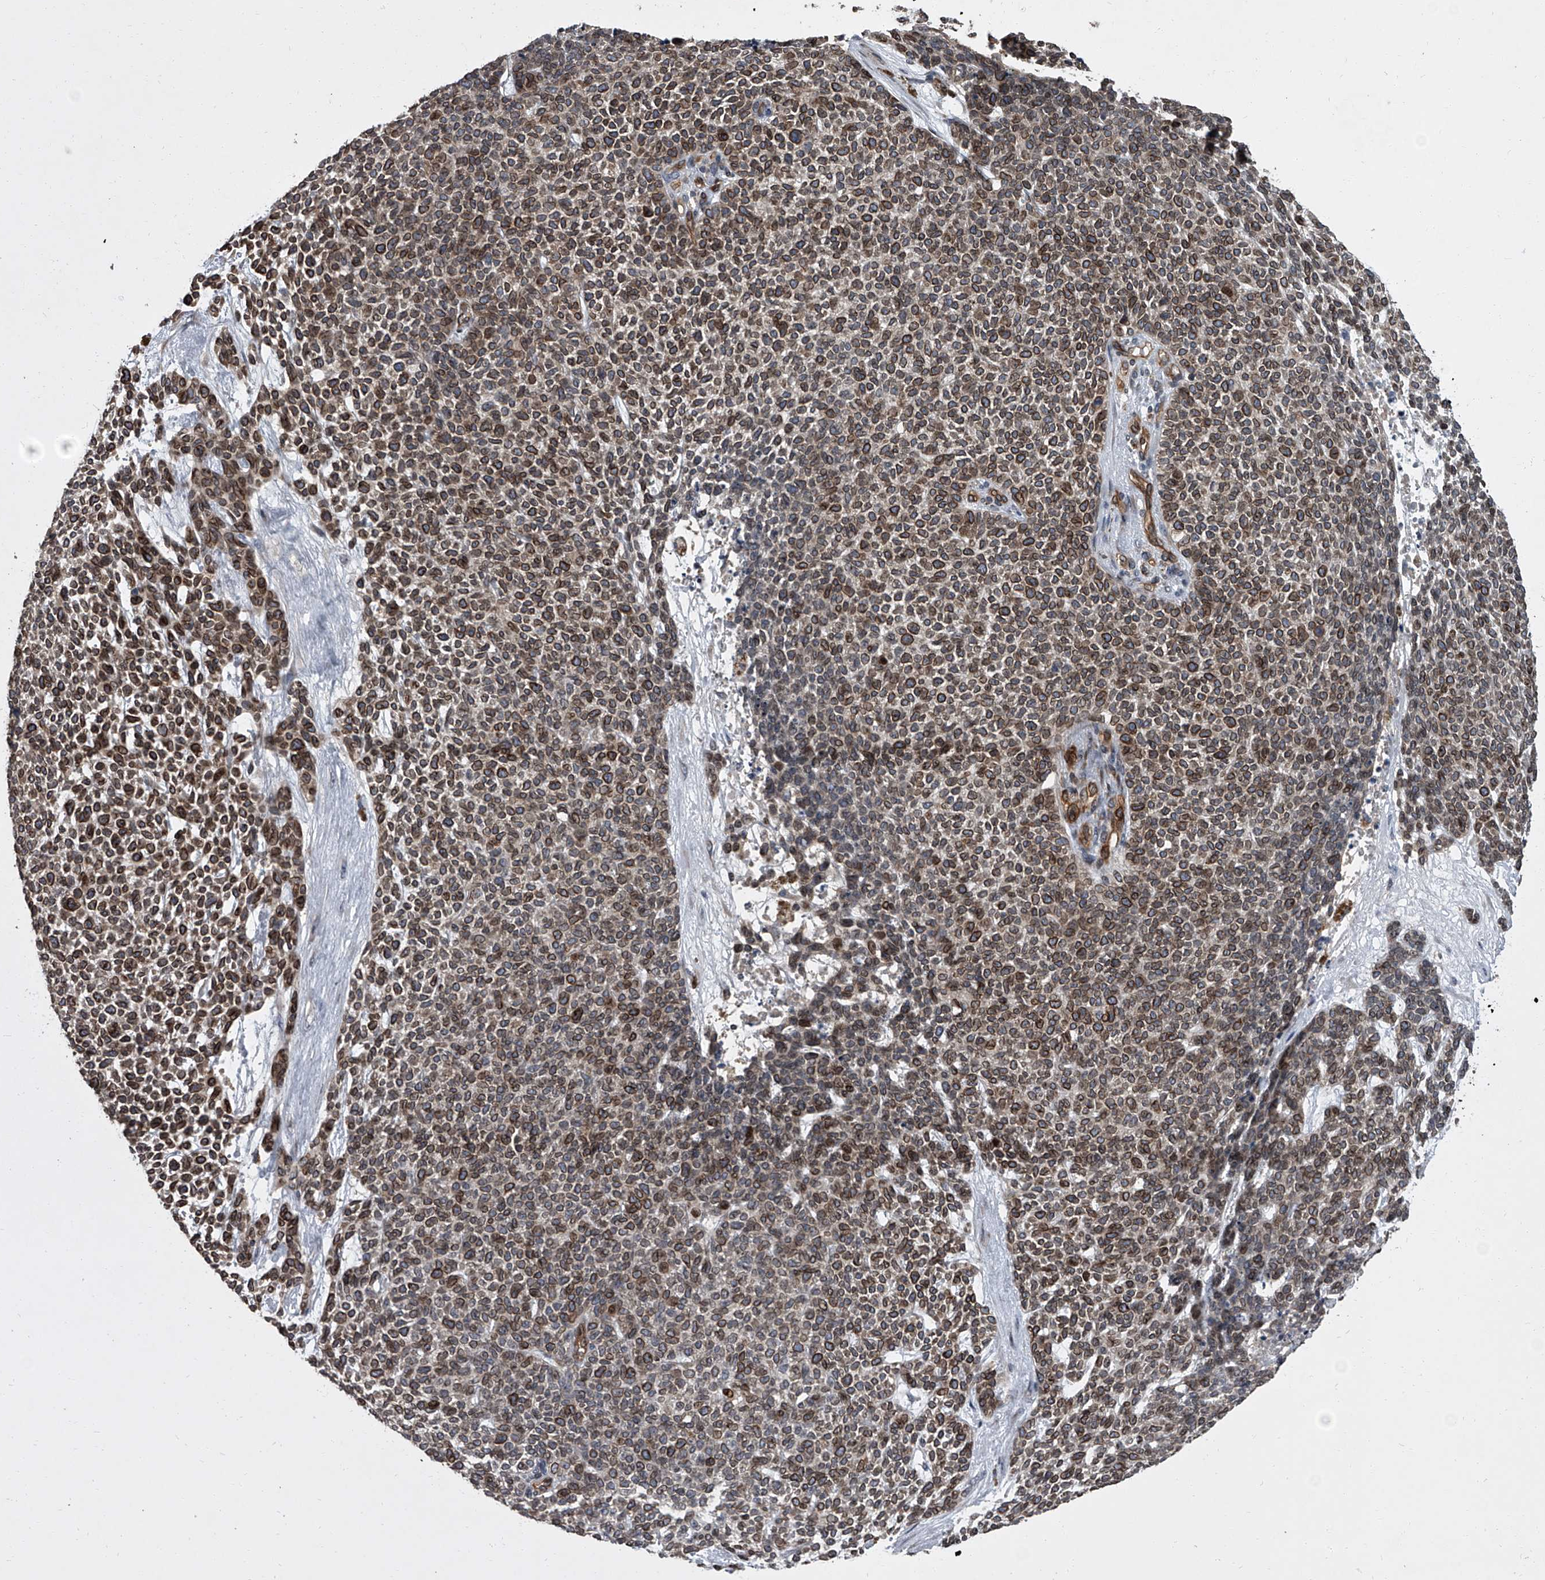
{"staining": {"intensity": "moderate", "quantity": ">75%", "location": "cytoplasmic/membranous,nuclear"}, "tissue": "skin cancer", "cell_type": "Tumor cells", "image_type": "cancer", "snomed": [{"axis": "morphology", "description": "Basal cell carcinoma"}, {"axis": "topography", "description": "Skin"}], "caption": "Immunohistochemistry photomicrograph of human skin cancer (basal cell carcinoma) stained for a protein (brown), which reveals medium levels of moderate cytoplasmic/membranous and nuclear positivity in approximately >75% of tumor cells.", "gene": "LRRC8C", "patient": {"sex": "female", "age": 84}}